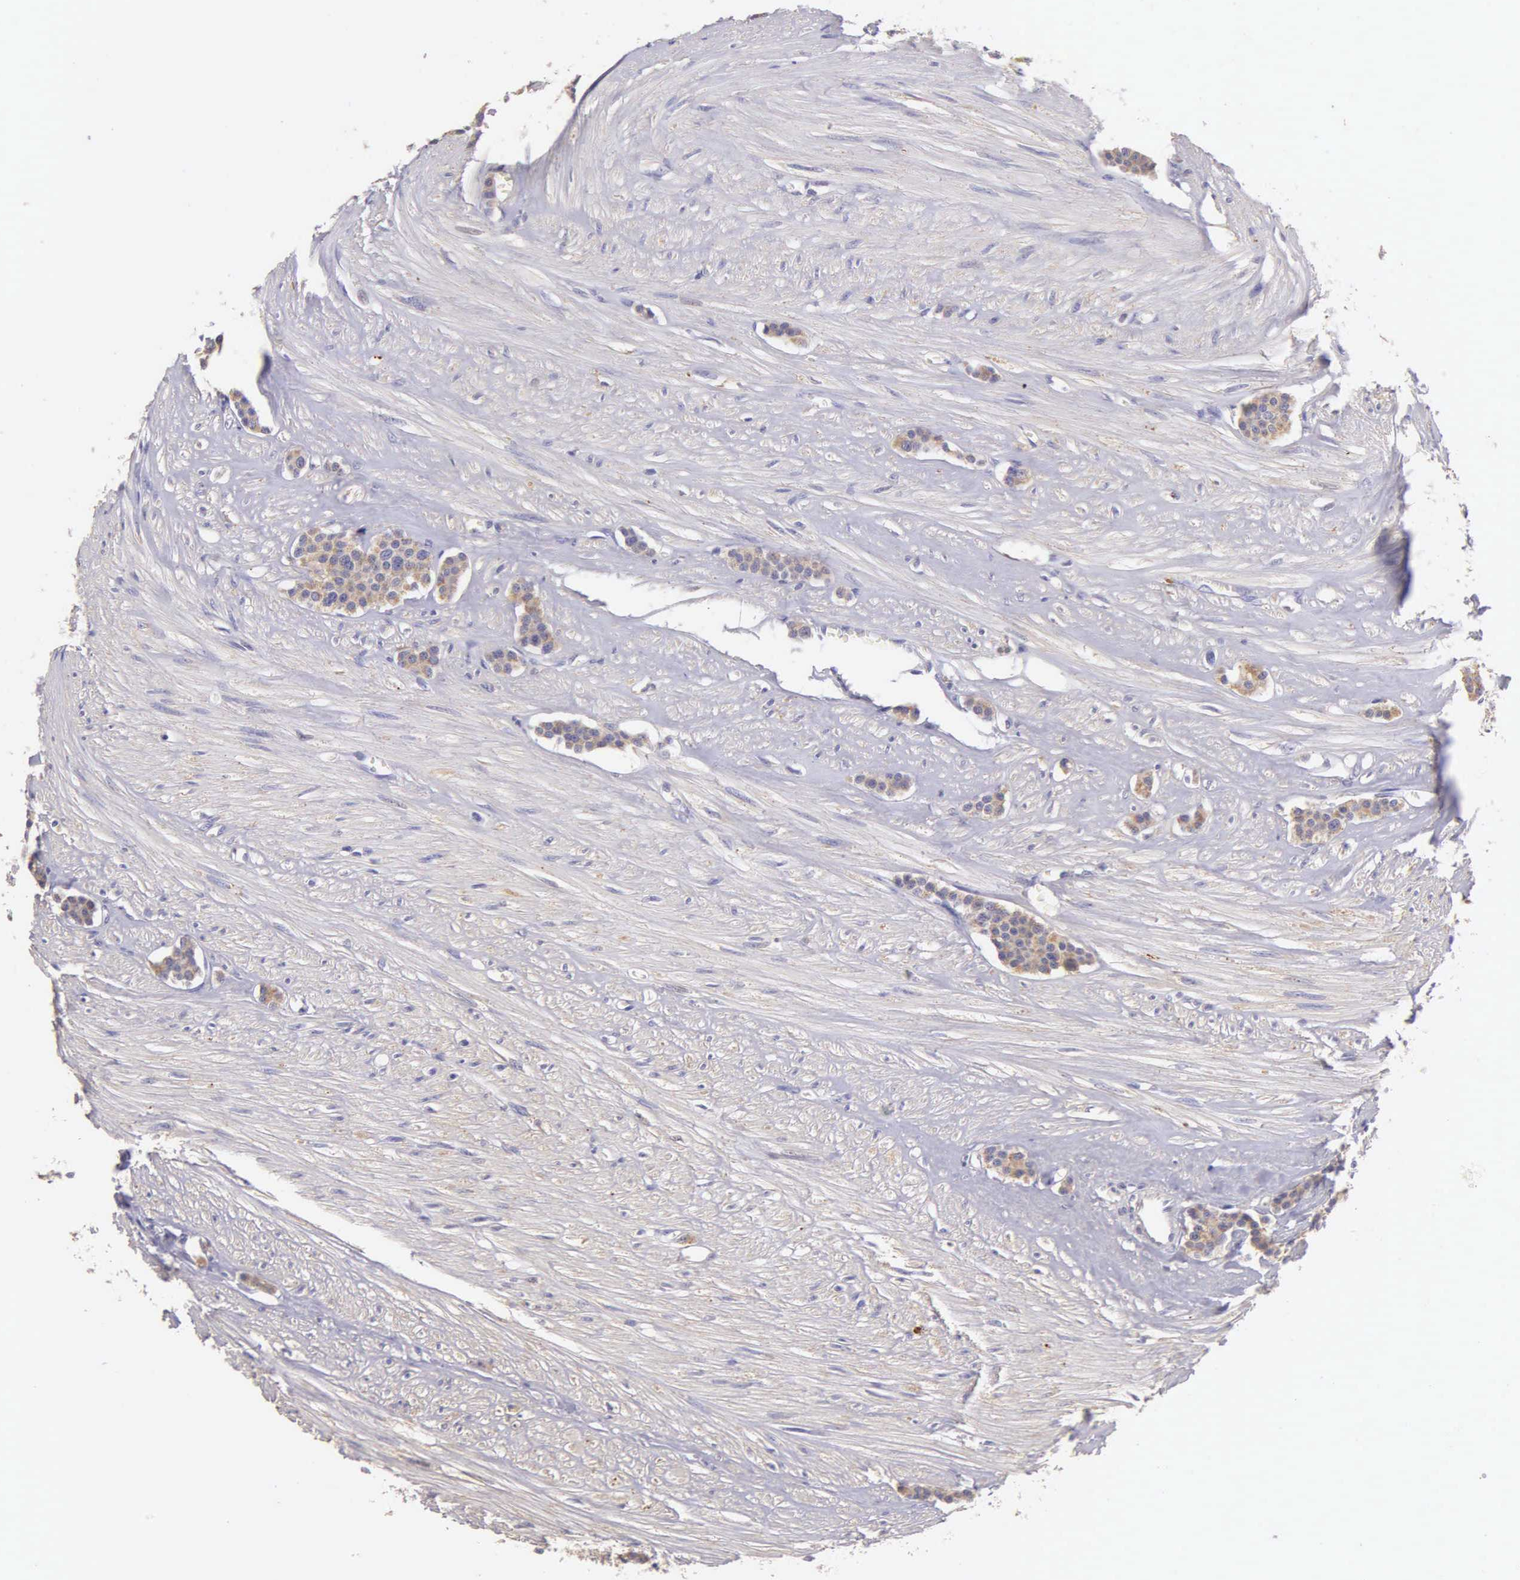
{"staining": {"intensity": "weak", "quantity": "25%-75%", "location": "cytoplasmic/membranous"}, "tissue": "carcinoid", "cell_type": "Tumor cells", "image_type": "cancer", "snomed": [{"axis": "morphology", "description": "Carcinoid, malignant, NOS"}, {"axis": "topography", "description": "Small intestine"}], "caption": "Immunohistochemical staining of carcinoid displays low levels of weak cytoplasmic/membranous protein staining in about 25%-75% of tumor cells.", "gene": "ESR1", "patient": {"sex": "male", "age": 60}}